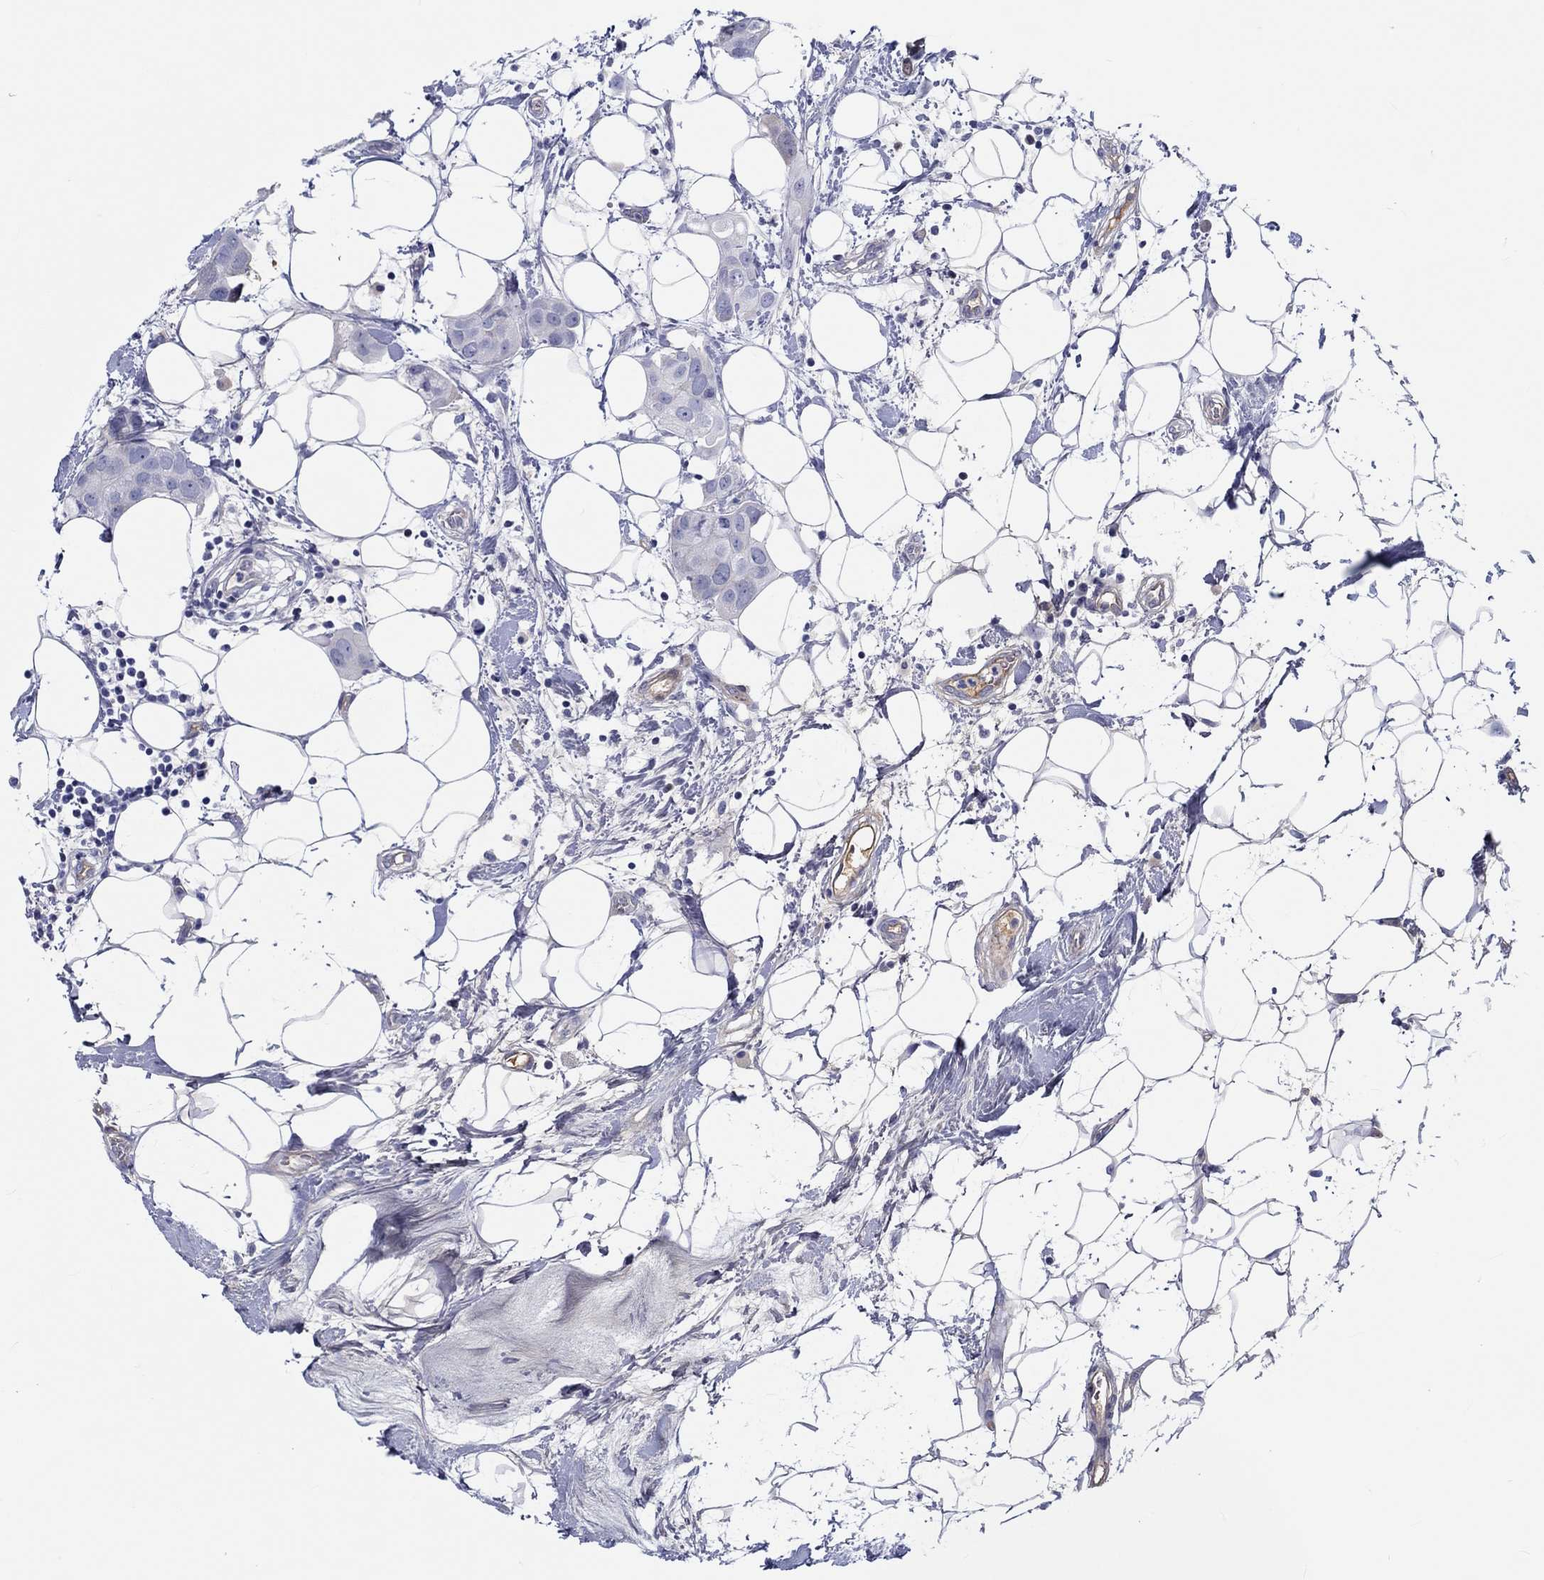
{"staining": {"intensity": "negative", "quantity": "none", "location": "none"}, "tissue": "breast cancer", "cell_type": "Tumor cells", "image_type": "cancer", "snomed": [{"axis": "morphology", "description": "Normal tissue, NOS"}, {"axis": "morphology", "description": "Duct carcinoma"}, {"axis": "topography", "description": "Breast"}], "caption": "Tumor cells are negative for brown protein staining in breast cancer (invasive ductal carcinoma).", "gene": "CDY2B", "patient": {"sex": "female", "age": 40}}